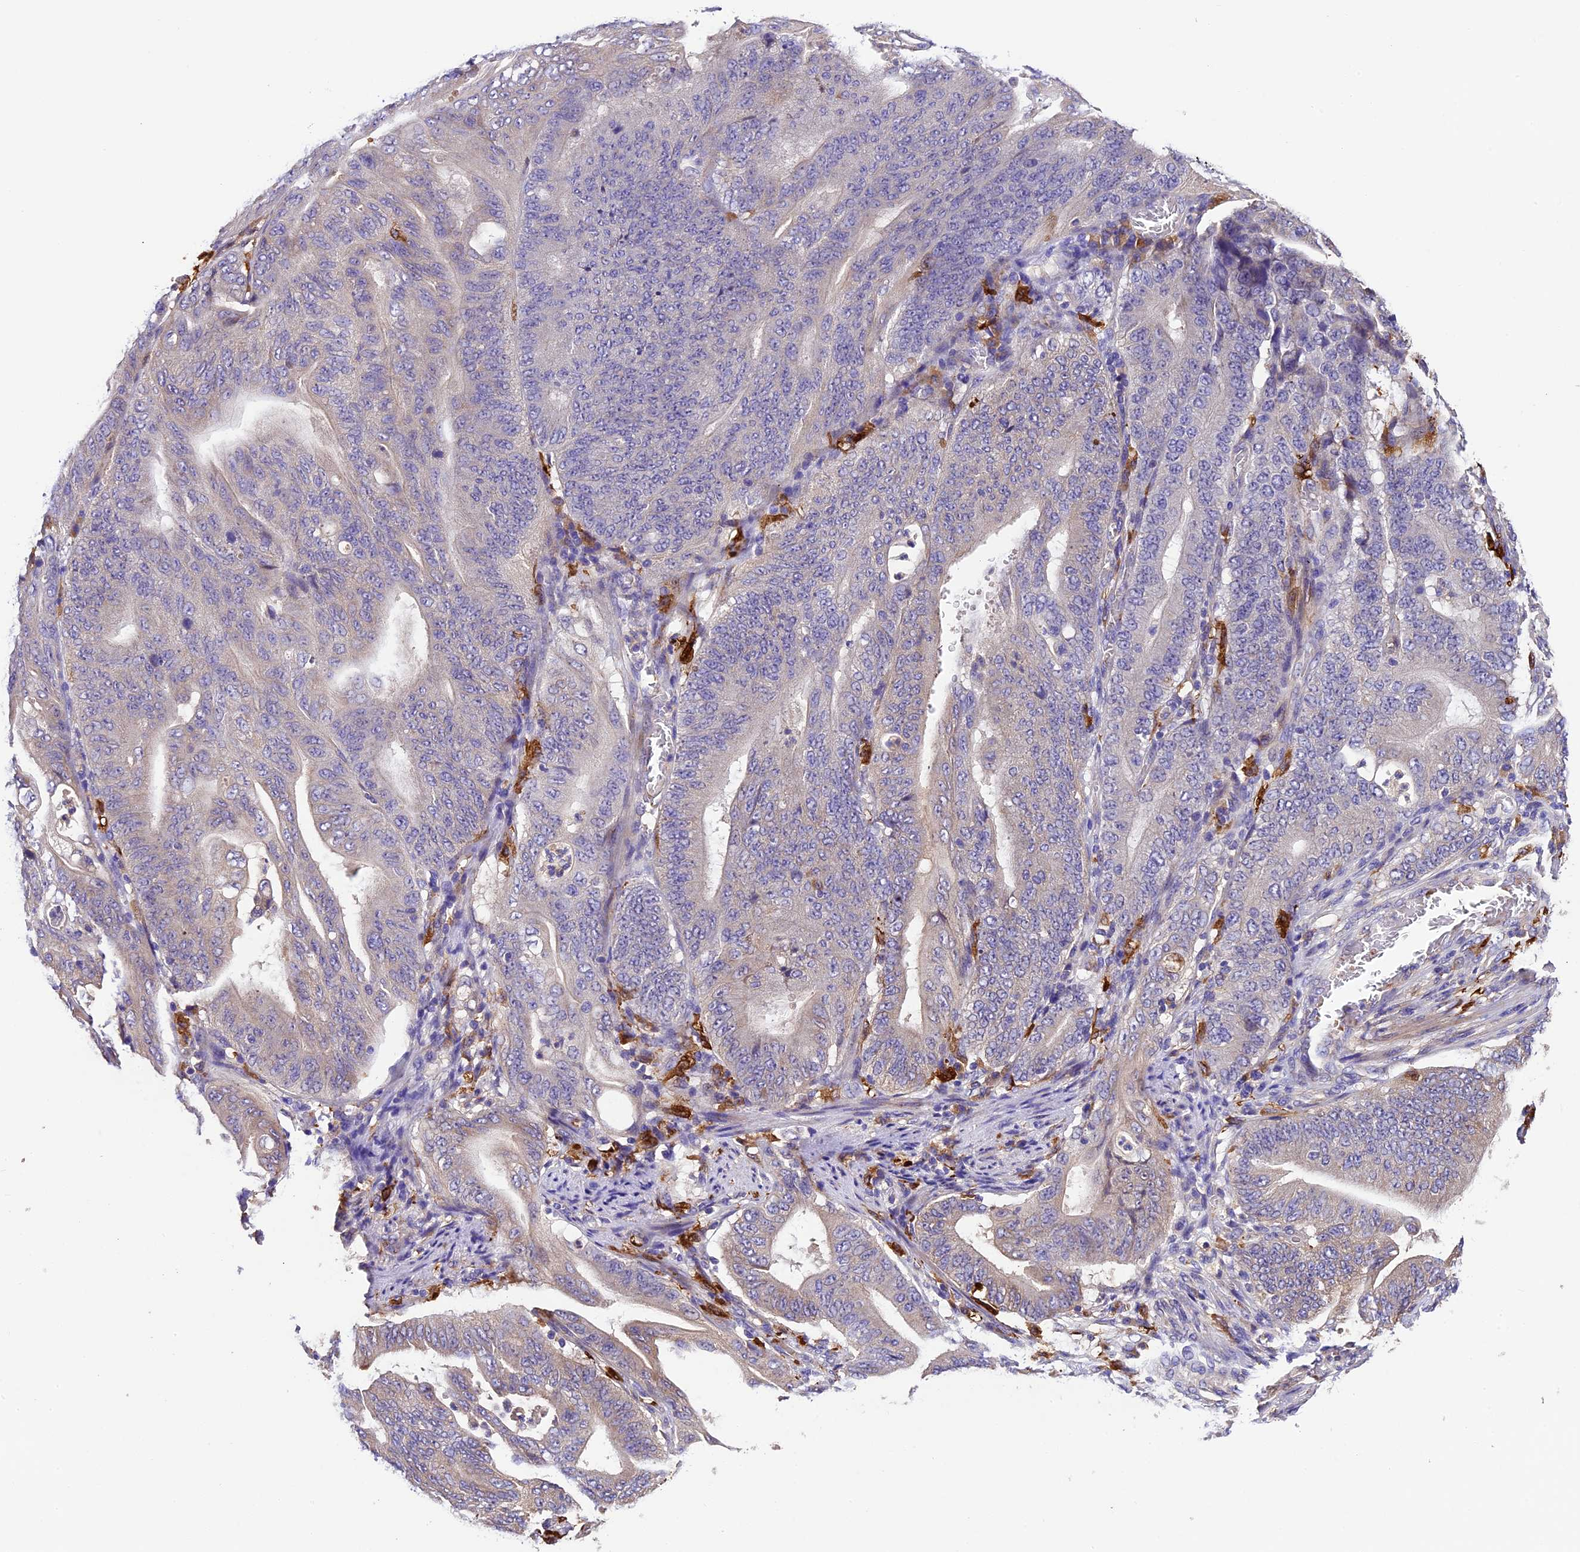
{"staining": {"intensity": "negative", "quantity": "none", "location": "none"}, "tissue": "stomach cancer", "cell_type": "Tumor cells", "image_type": "cancer", "snomed": [{"axis": "morphology", "description": "Adenocarcinoma, NOS"}, {"axis": "topography", "description": "Stomach"}], "caption": "A high-resolution image shows IHC staining of stomach adenocarcinoma, which shows no significant expression in tumor cells. (Brightfield microscopy of DAB (3,3'-diaminobenzidine) immunohistochemistry at high magnification).", "gene": "CILP2", "patient": {"sex": "female", "age": 73}}